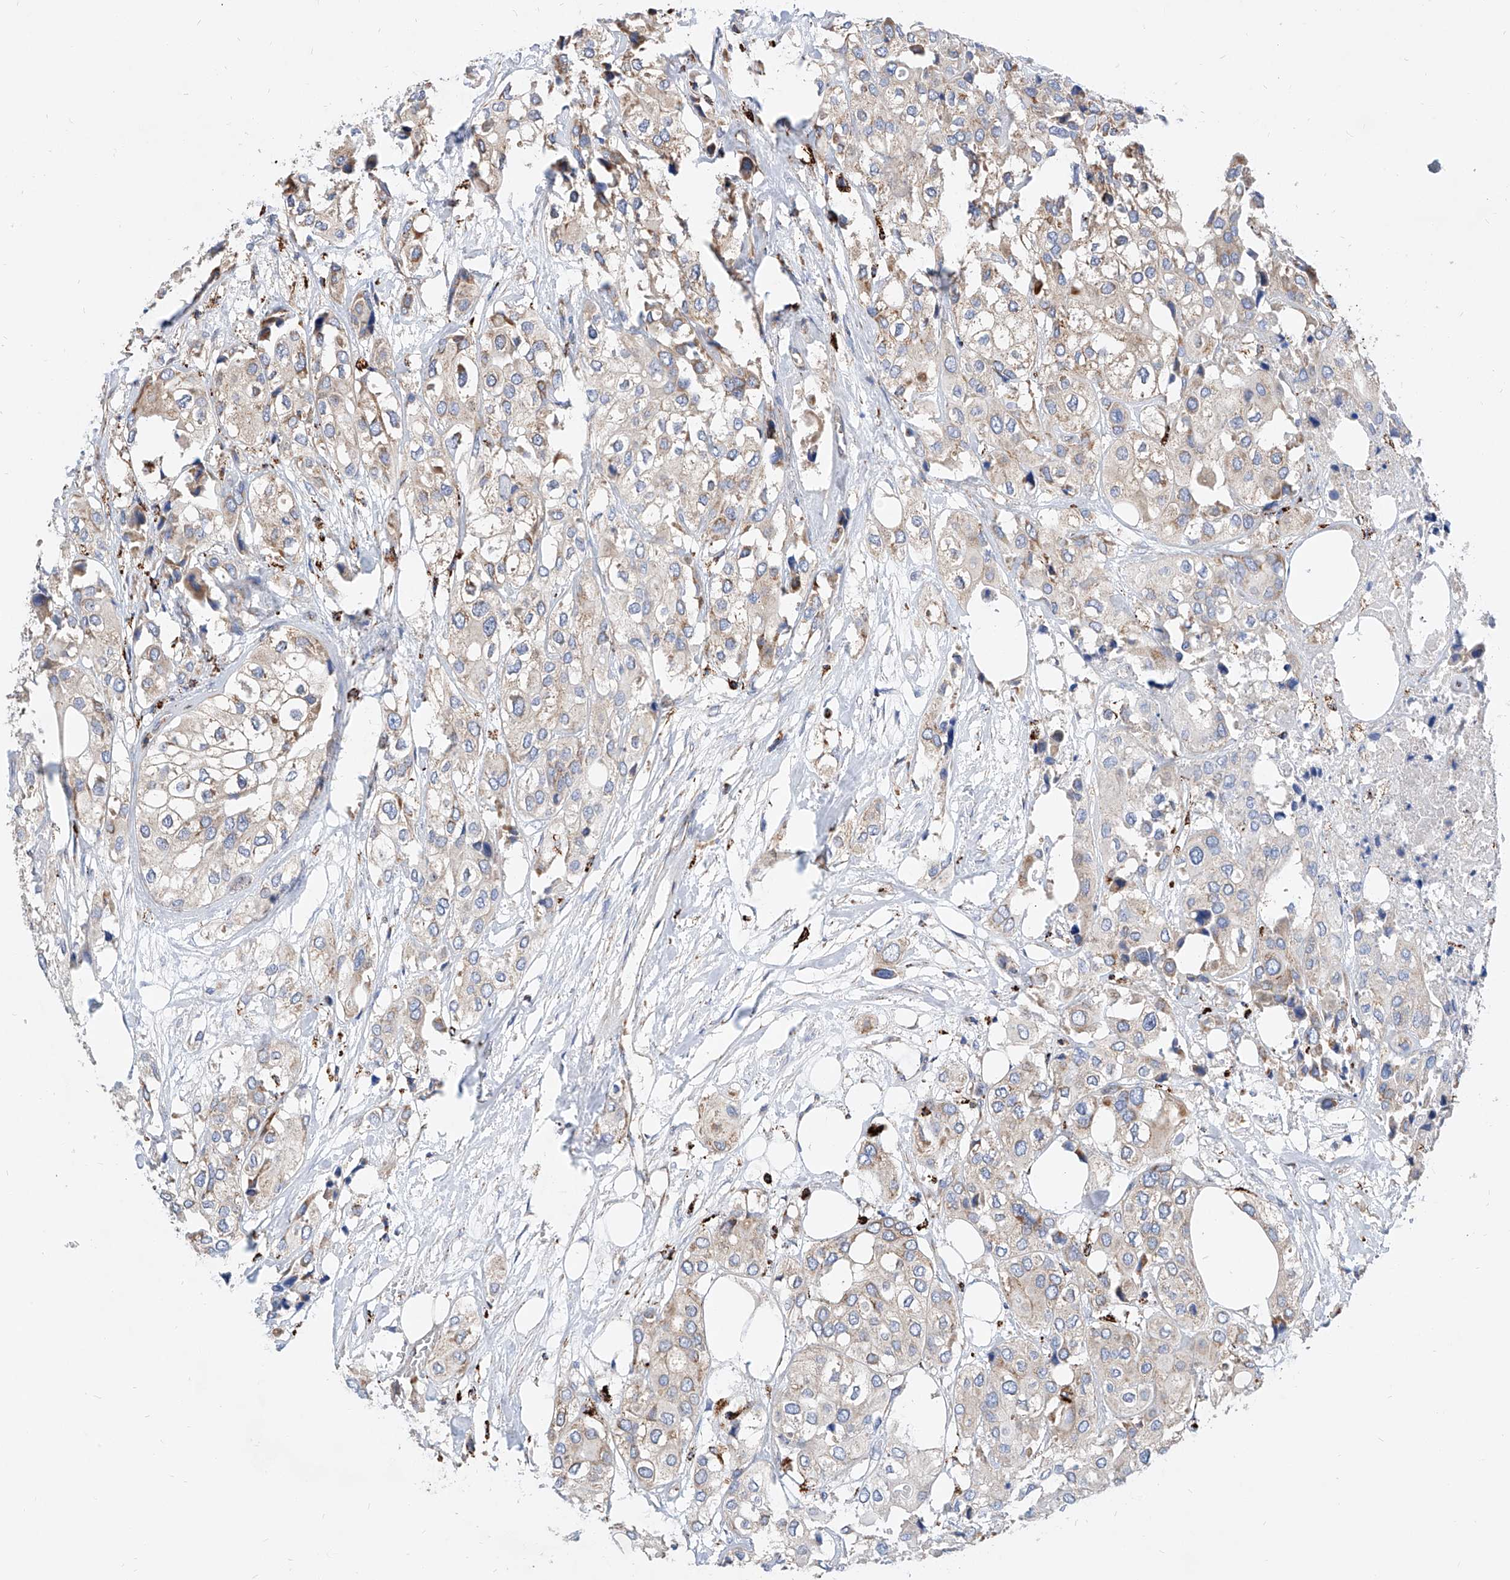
{"staining": {"intensity": "weak", "quantity": "25%-75%", "location": "cytoplasmic/membranous"}, "tissue": "urothelial cancer", "cell_type": "Tumor cells", "image_type": "cancer", "snomed": [{"axis": "morphology", "description": "Urothelial carcinoma, High grade"}, {"axis": "topography", "description": "Urinary bladder"}], "caption": "This micrograph demonstrates high-grade urothelial carcinoma stained with immunohistochemistry to label a protein in brown. The cytoplasmic/membranous of tumor cells show weak positivity for the protein. Nuclei are counter-stained blue.", "gene": "CPNE5", "patient": {"sex": "male", "age": 64}}